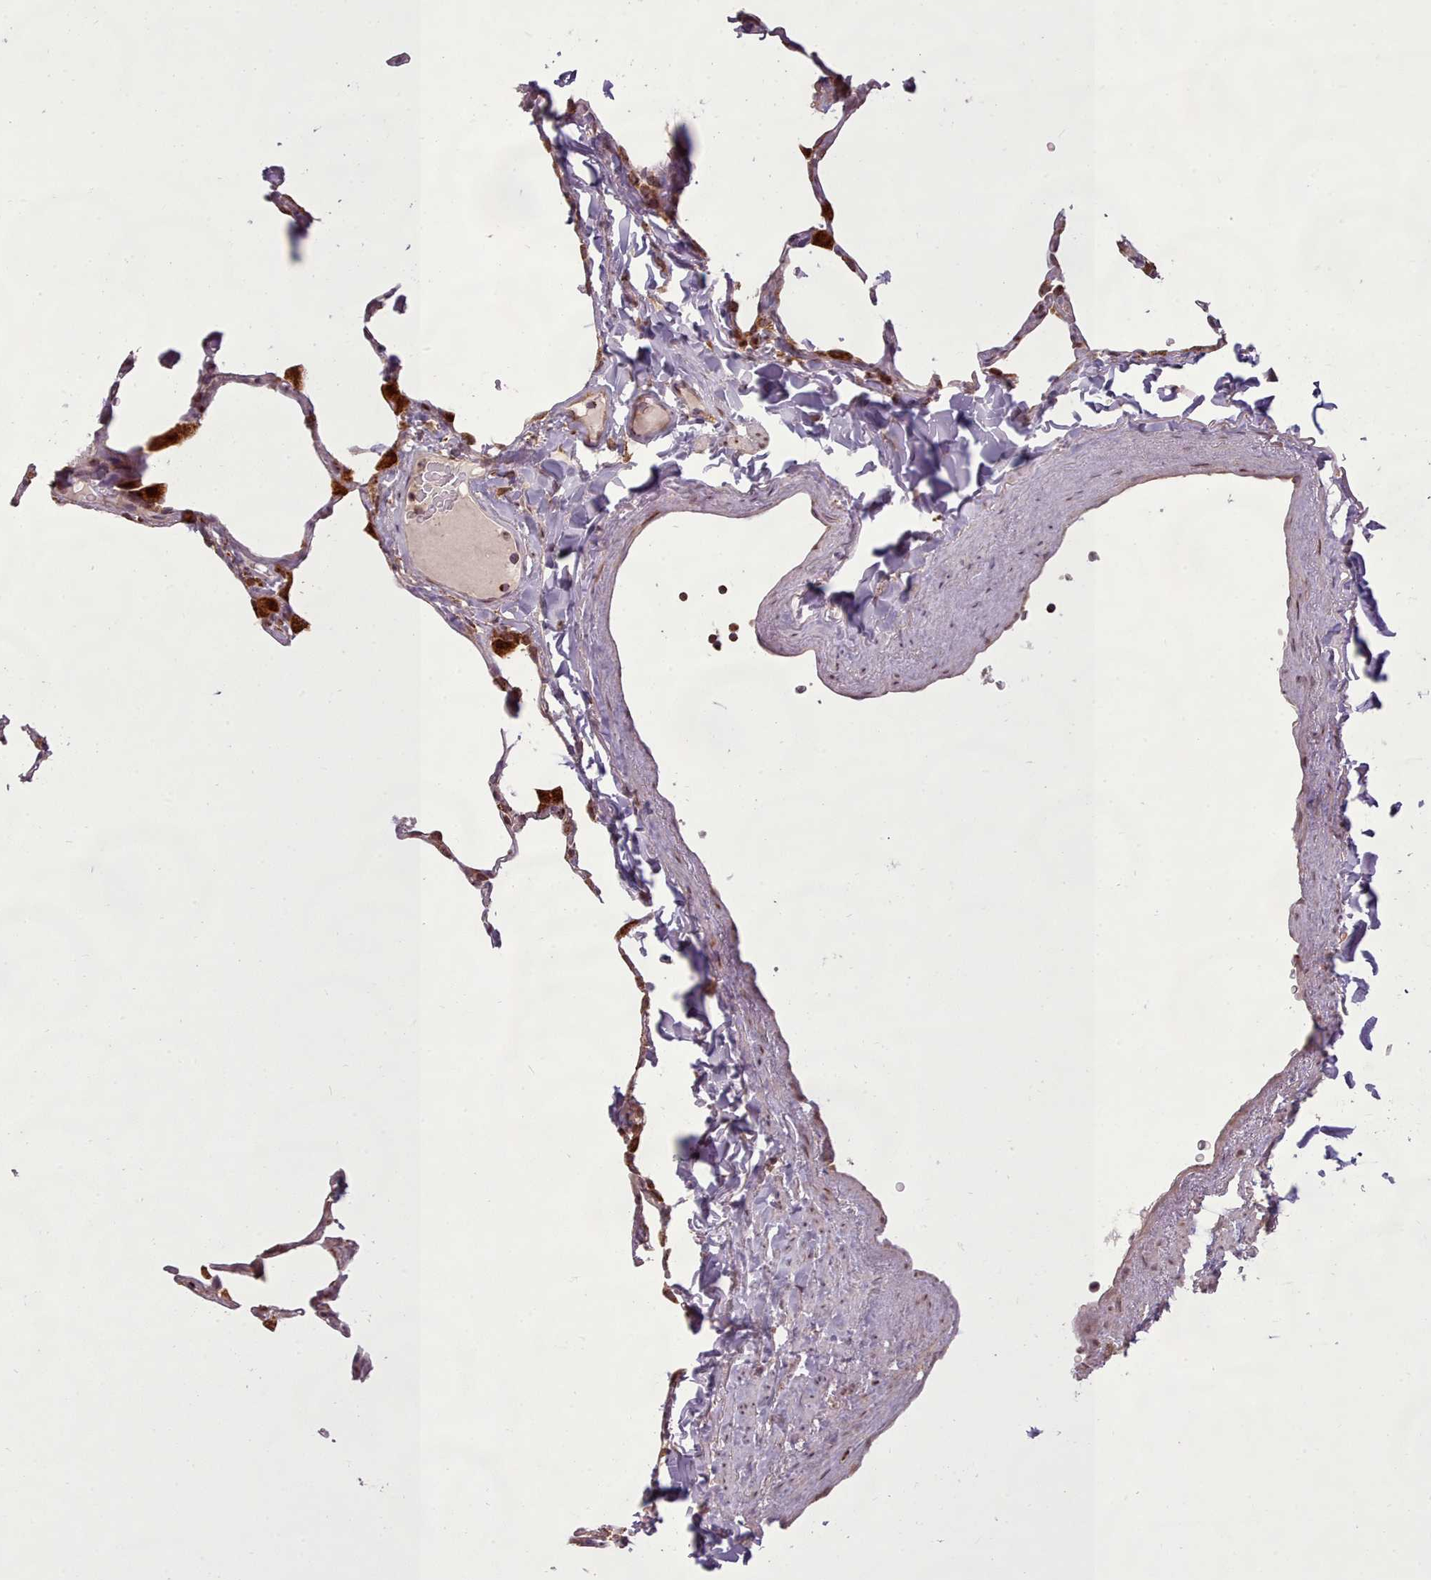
{"staining": {"intensity": "negative", "quantity": "none", "location": "none"}, "tissue": "lung", "cell_type": "Alveolar cells", "image_type": "normal", "snomed": [{"axis": "morphology", "description": "Normal tissue, NOS"}, {"axis": "topography", "description": "Lung"}], "caption": "This is an IHC photomicrograph of unremarkable lung. There is no positivity in alveolar cells.", "gene": "LGALS9B", "patient": {"sex": "male", "age": 65}}